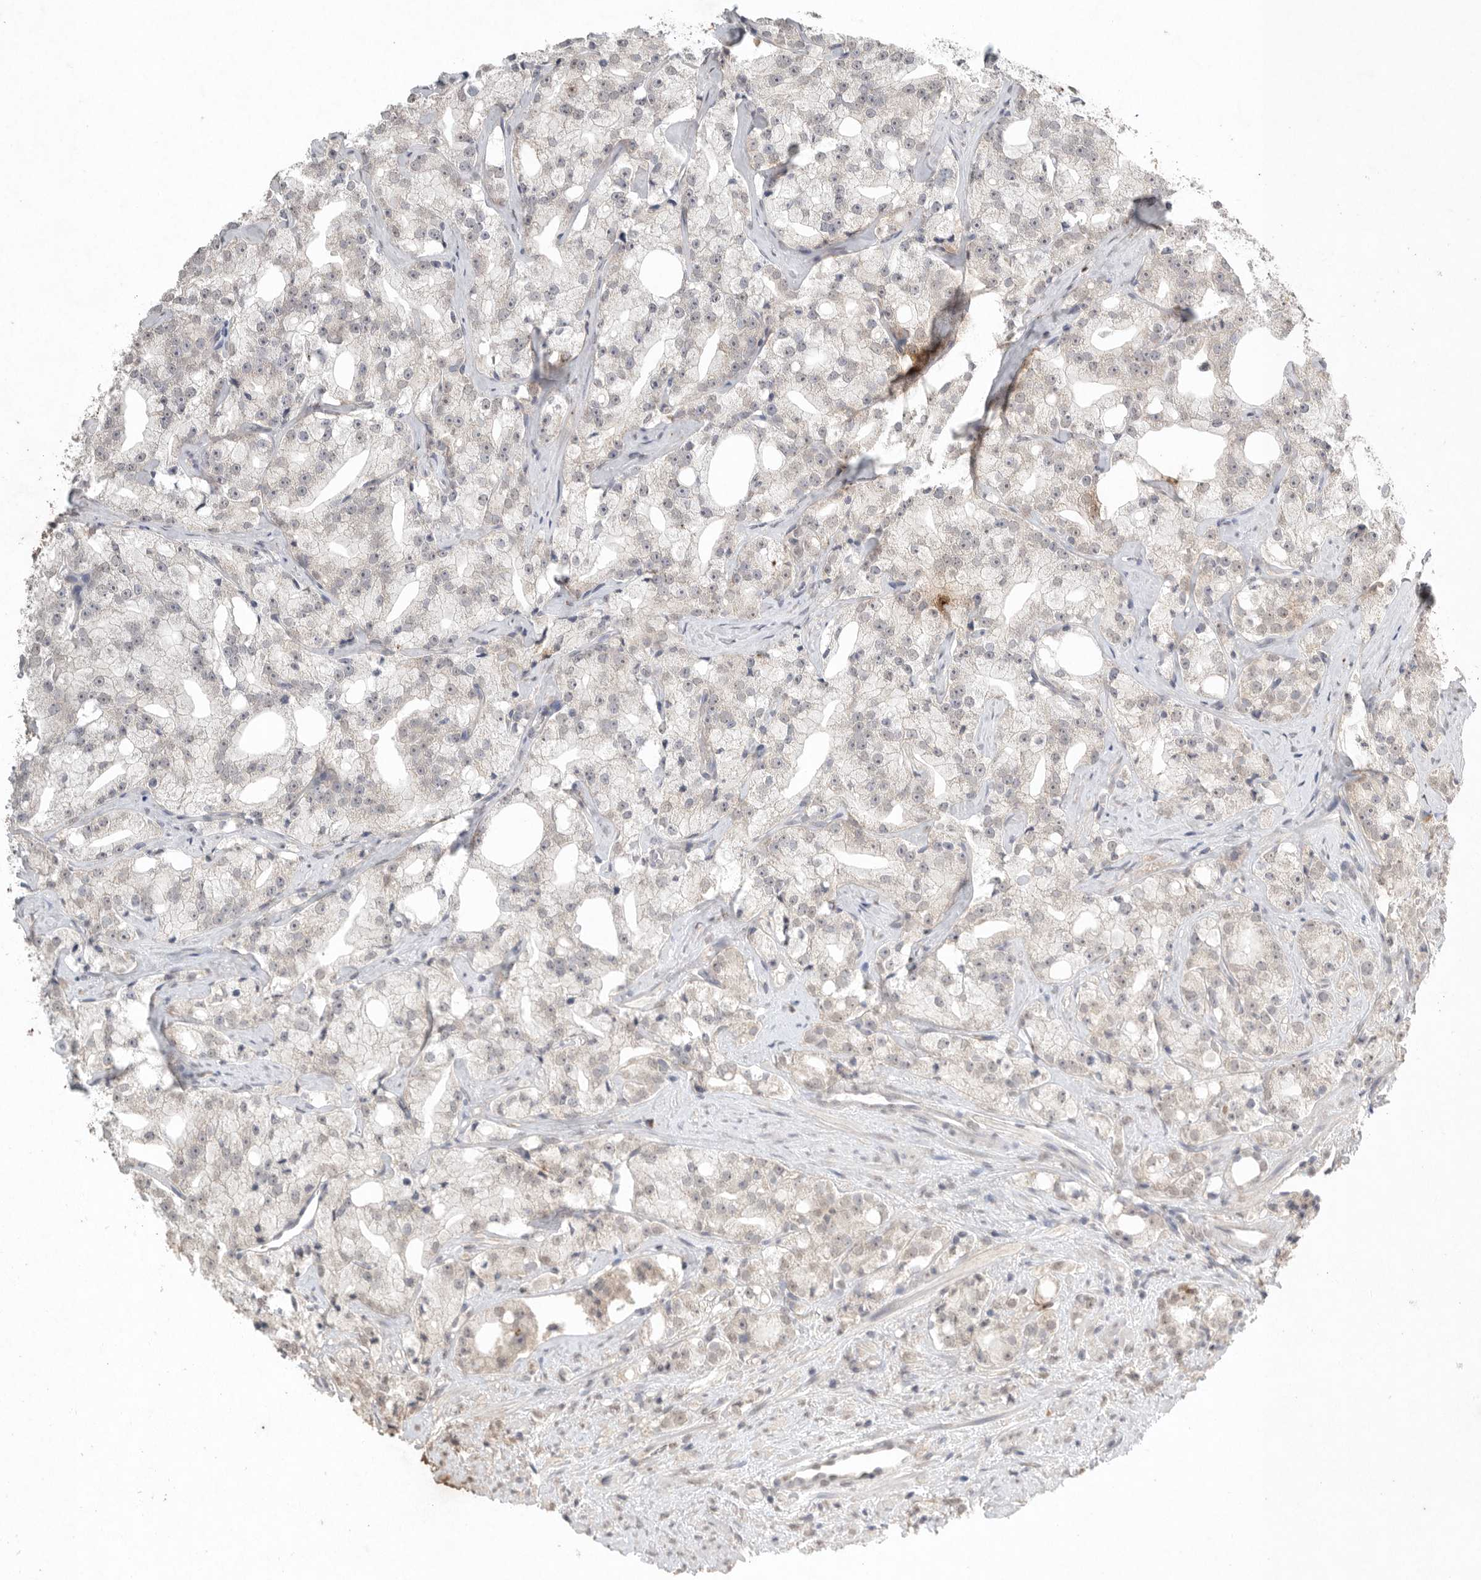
{"staining": {"intensity": "negative", "quantity": "none", "location": "none"}, "tissue": "prostate cancer", "cell_type": "Tumor cells", "image_type": "cancer", "snomed": [{"axis": "morphology", "description": "Adenocarcinoma, High grade"}, {"axis": "topography", "description": "Prostate"}], "caption": "Immunohistochemical staining of human high-grade adenocarcinoma (prostate) exhibits no significant positivity in tumor cells.", "gene": "KLK5", "patient": {"sex": "male", "age": 64}}